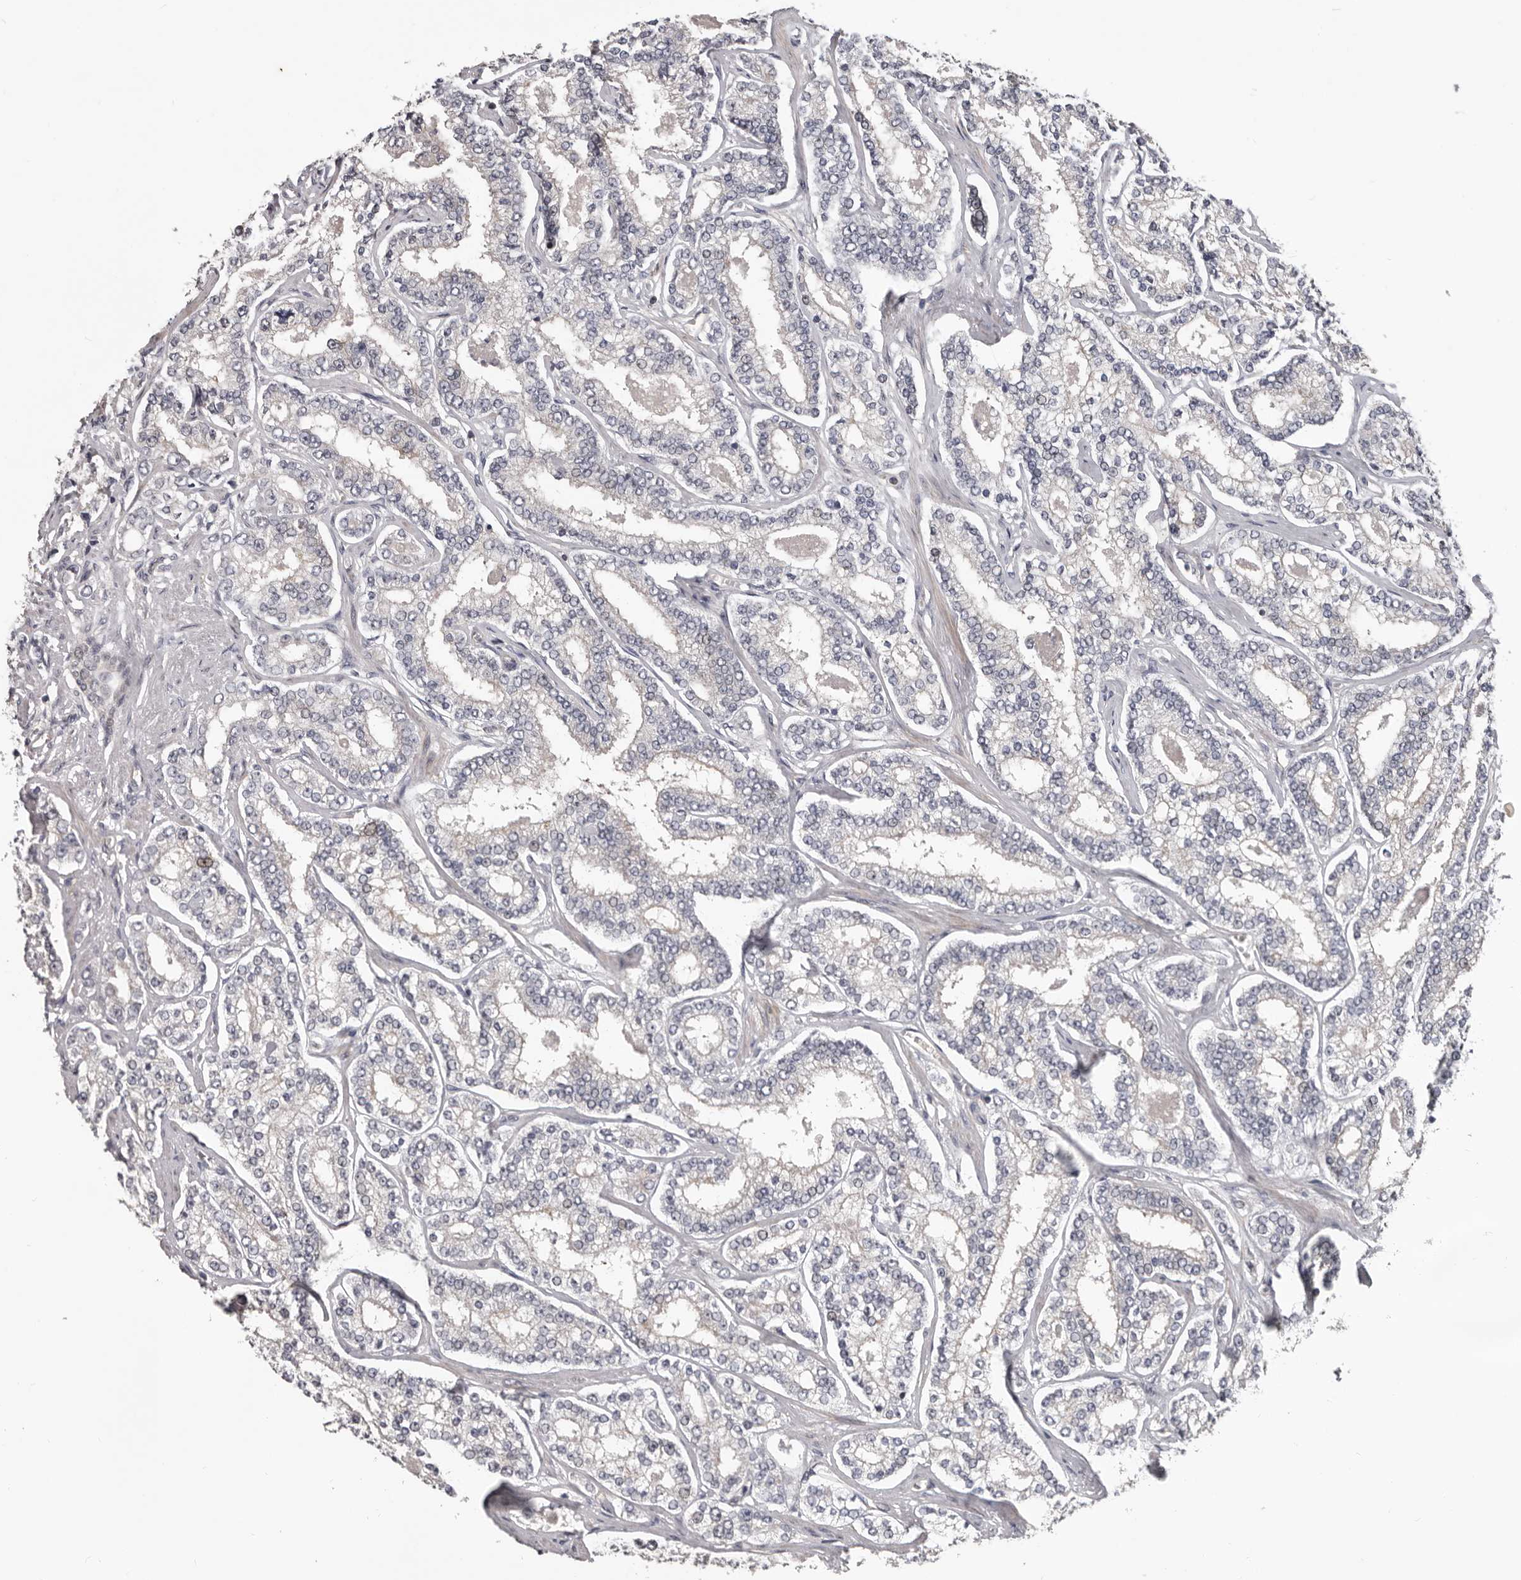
{"staining": {"intensity": "negative", "quantity": "none", "location": "none"}, "tissue": "prostate cancer", "cell_type": "Tumor cells", "image_type": "cancer", "snomed": [{"axis": "morphology", "description": "Normal tissue, NOS"}, {"axis": "morphology", "description": "Adenocarcinoma, High grade"}, {"axis": "topography", "description": "Prostate"}], "caption": "An image of prostate cancer stained for a protein shows no brown staining in tumor cells.", "gene": "RNF217", "patient": {"sex": "male", "age": 83}}